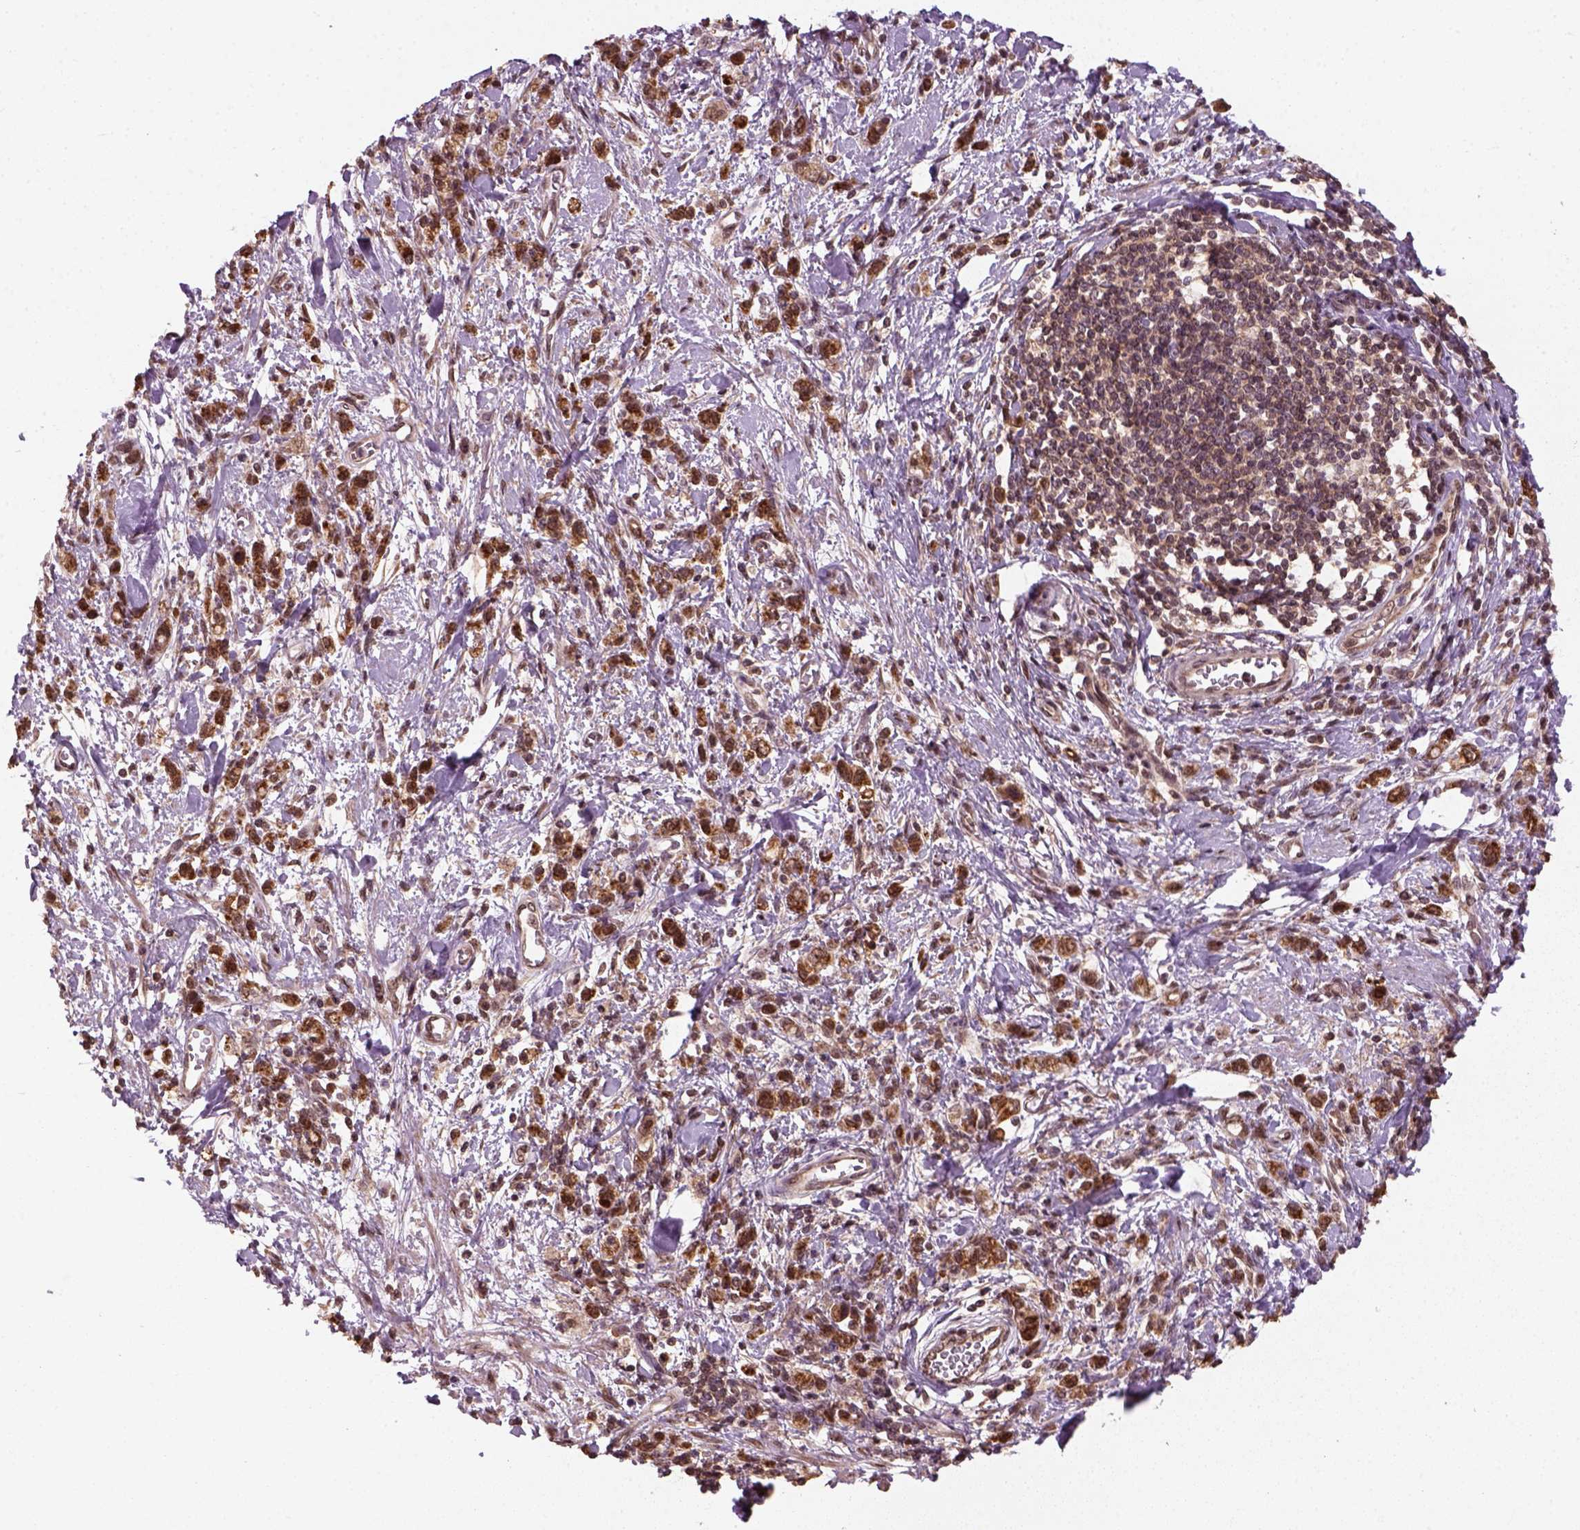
{"staining": {"intensity": "moderate", "quantity": ">75%", "location": "cytoplasmic/membranous,nuclear"}, "tissue": "stomach cancer", "cell_type": "Tumor cells", "image_type": "cancer", "snomed": [{"axis": "morphology", "description": "Adenocarcinoma, NOS"}, {"axis": "topography", "description": "Stomach"}], "caption": "The micrograph shows a brown stain indicating the presence of a protein in the cytoplasmic/membranous and nuclear of tumor cells in adenocarcinoma (stomach).", "gene": "NUDT9", "patient": {"sex": "male", "age": 77}}